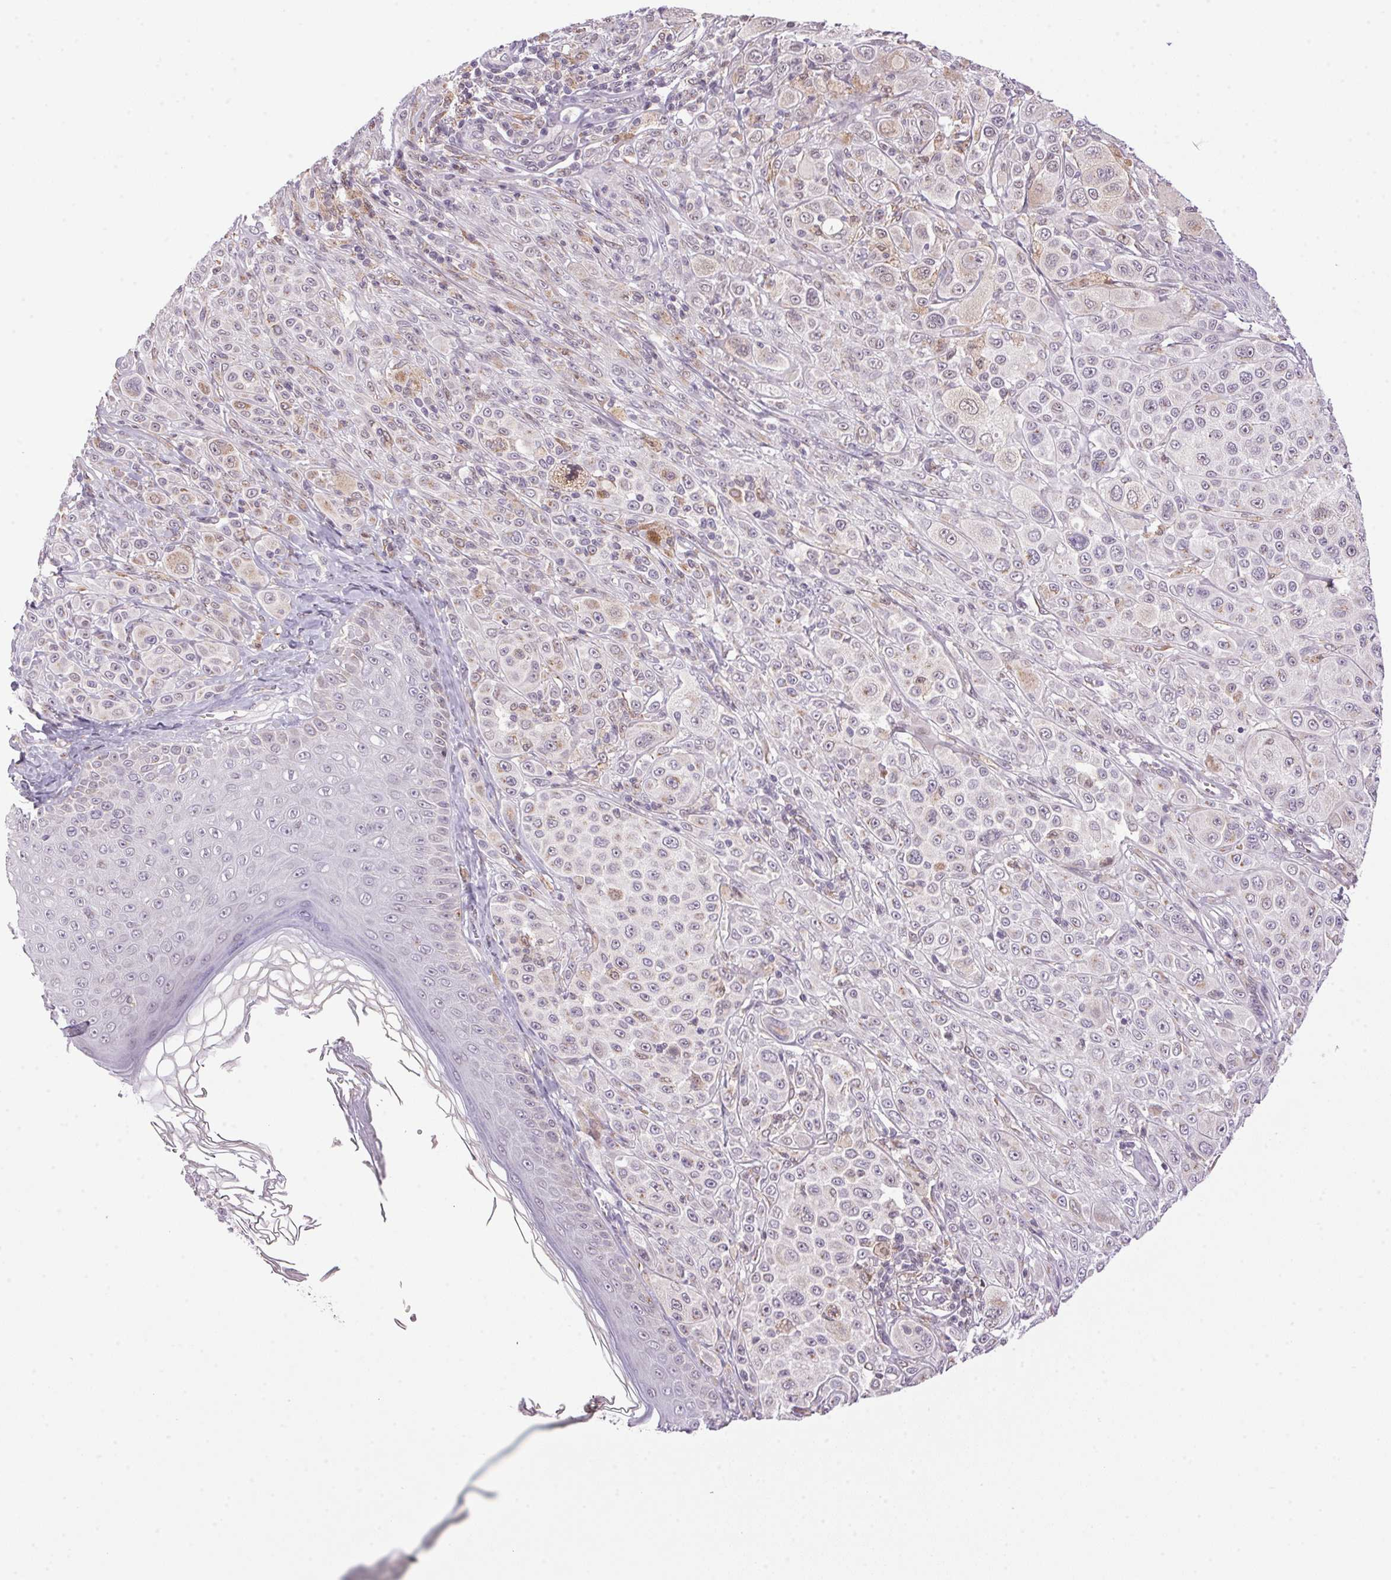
{"staining": {"intensity": "weak", "quantity": "<25%", "location": "cytoplasmic/membranous"}, "tissue": "melanoma", "cell_type": "Tumor cells", "image_type": "cancer", "snomed": [{"axis": "morphology", "description": "Malignant melanoma, NOS"}, {"axis": "topography", "description": "Skin"}], "caption": "This is an immunohistochemistry micrograph of human melanoma. There is no positivity in tumor cells.", "gene": "AKR1E2", "patient": {"sex": "male", "age": 67}}